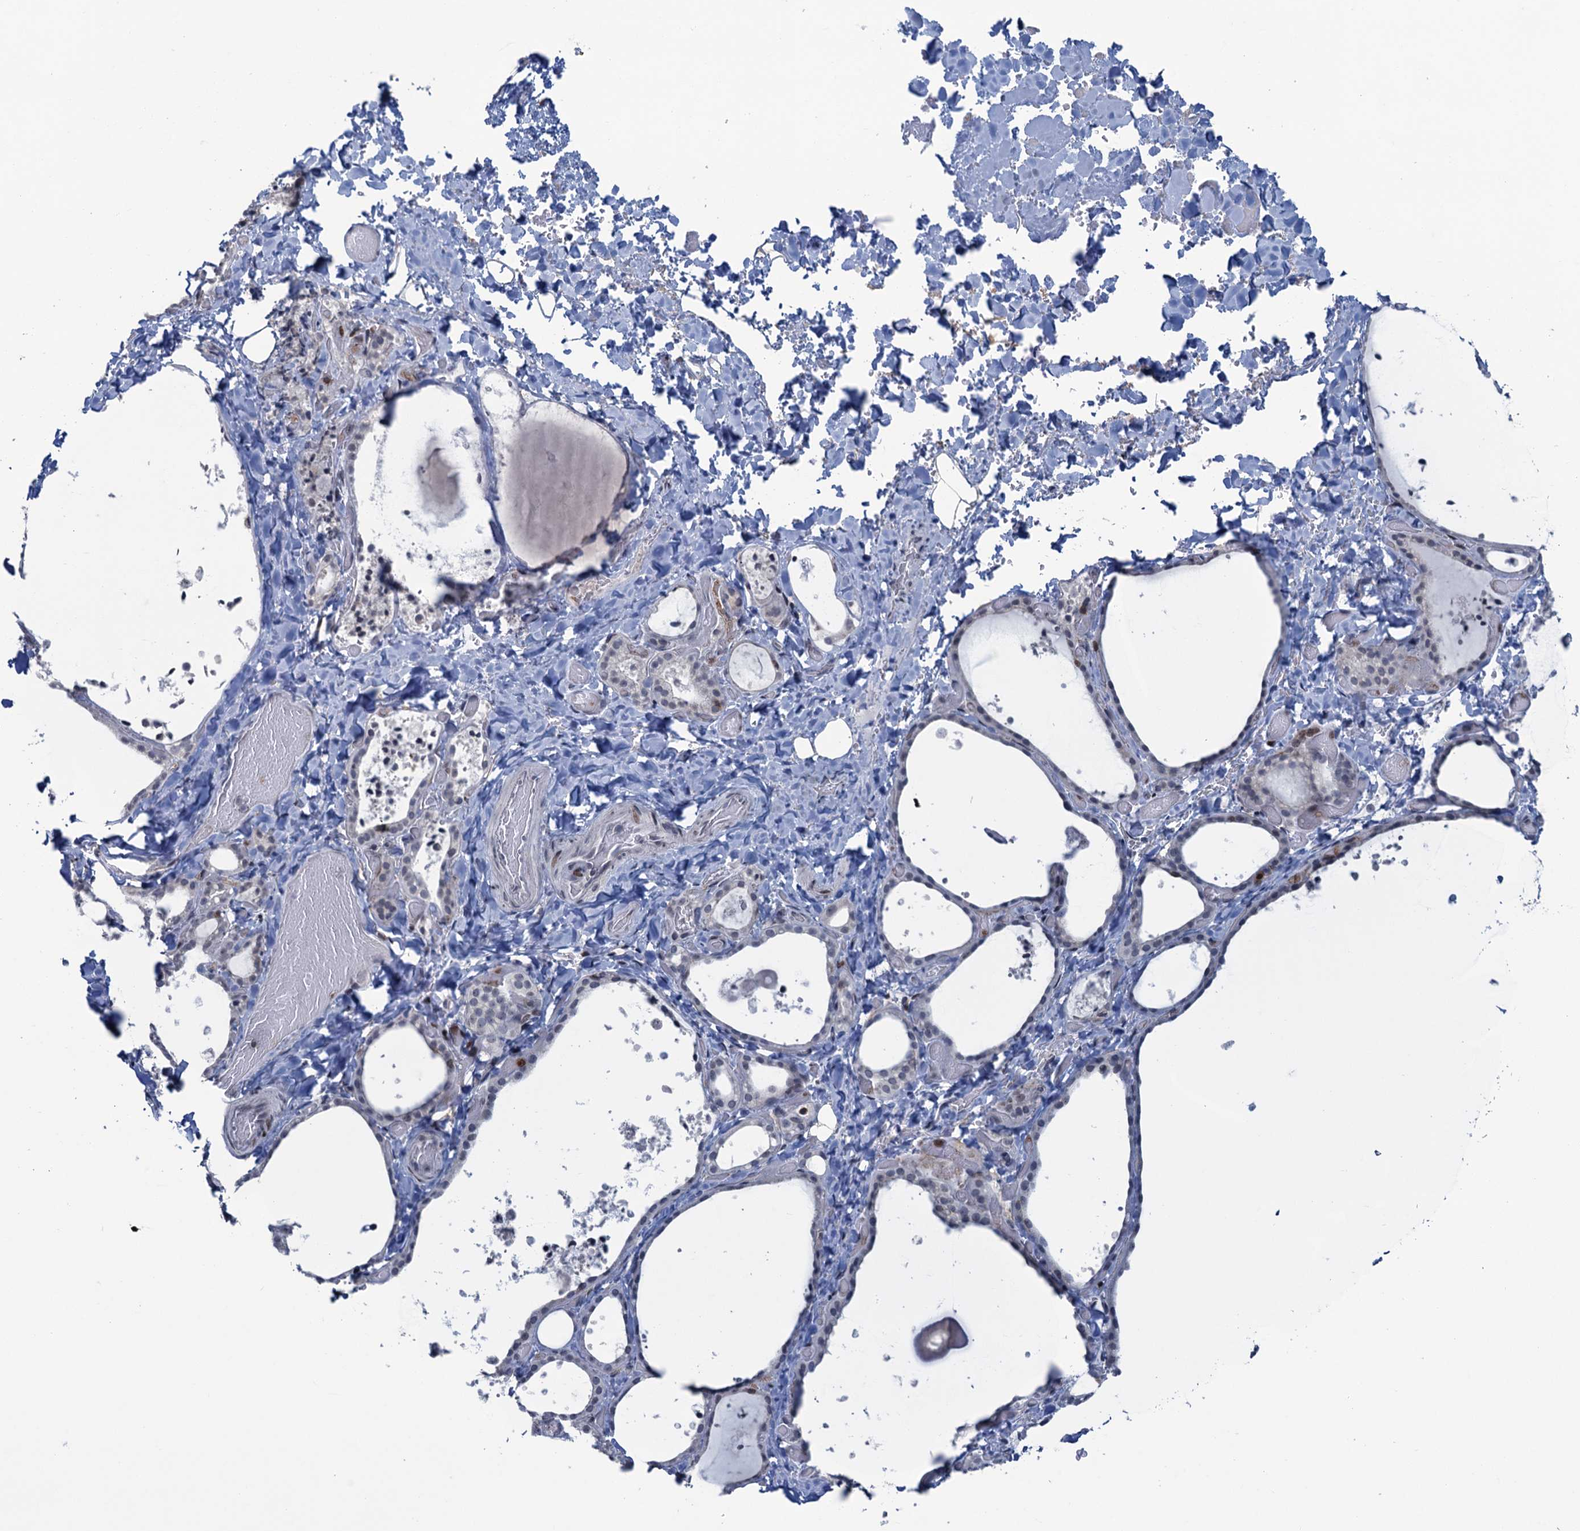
{"staining": {"intensity": "negative", "quantity": "none", "location": "none"}, "tissue": "thyroid gland", "cell_type": "Glandular cells", "image_type": "normal", "snomed": [{"axis": "morphology", "description": "Normal tissue, NOS"}, {"axis": "topography", "description": "Thyroid gland"}], "caption": "DAB immunohistochemical staining of unremarkable human thyroid gland displays no significant positivity in glandular cells.", "gene": "FYB1", "patient": {"sex": "female", "age": 44}}